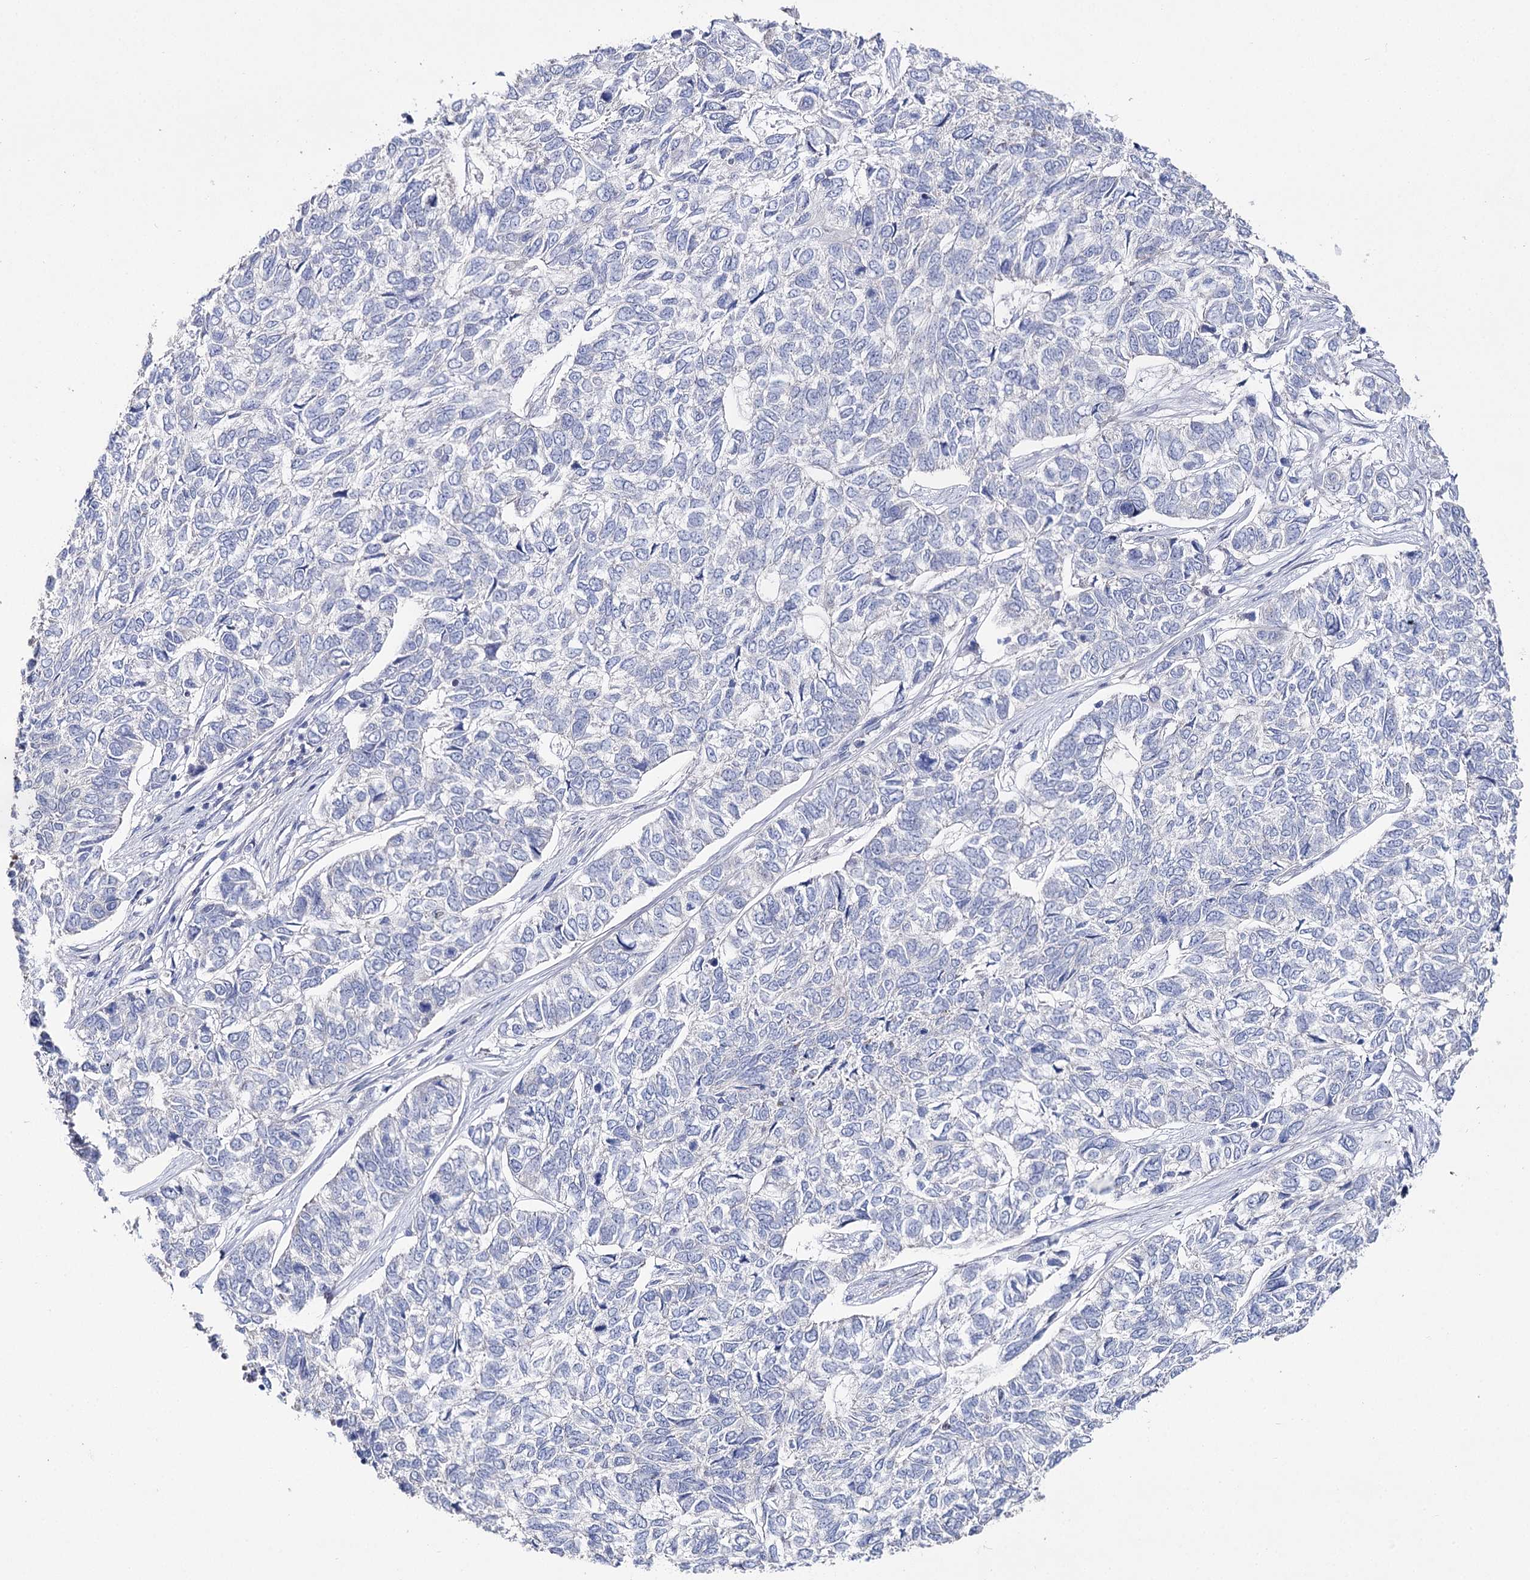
{"staining": {"intensity": "negative", "quantity": "none", "location": "none"}, "tissue": "skin cancer", "cell_type": "Tumor cells", "image_type": "cancer", "snomed": [{"axis": "morphology", "description": "Basal cell carcinoma"}, {"axis": "topography", "description": "Skin"}], "caption": "DAB (3,3'-diaminobenzidine) immunohistochemical staining of skin basal cell carcinoma shows no significant staining in tumor cells. (Stains: DAB (3,3'-diaminobenzidine) immunohistochemistry with hematoxylin counter stain, Microscopy: brightfield microscopy at high magnification).", "gene": "NRAP", "patient": {"sex": "female", "age": 65}}